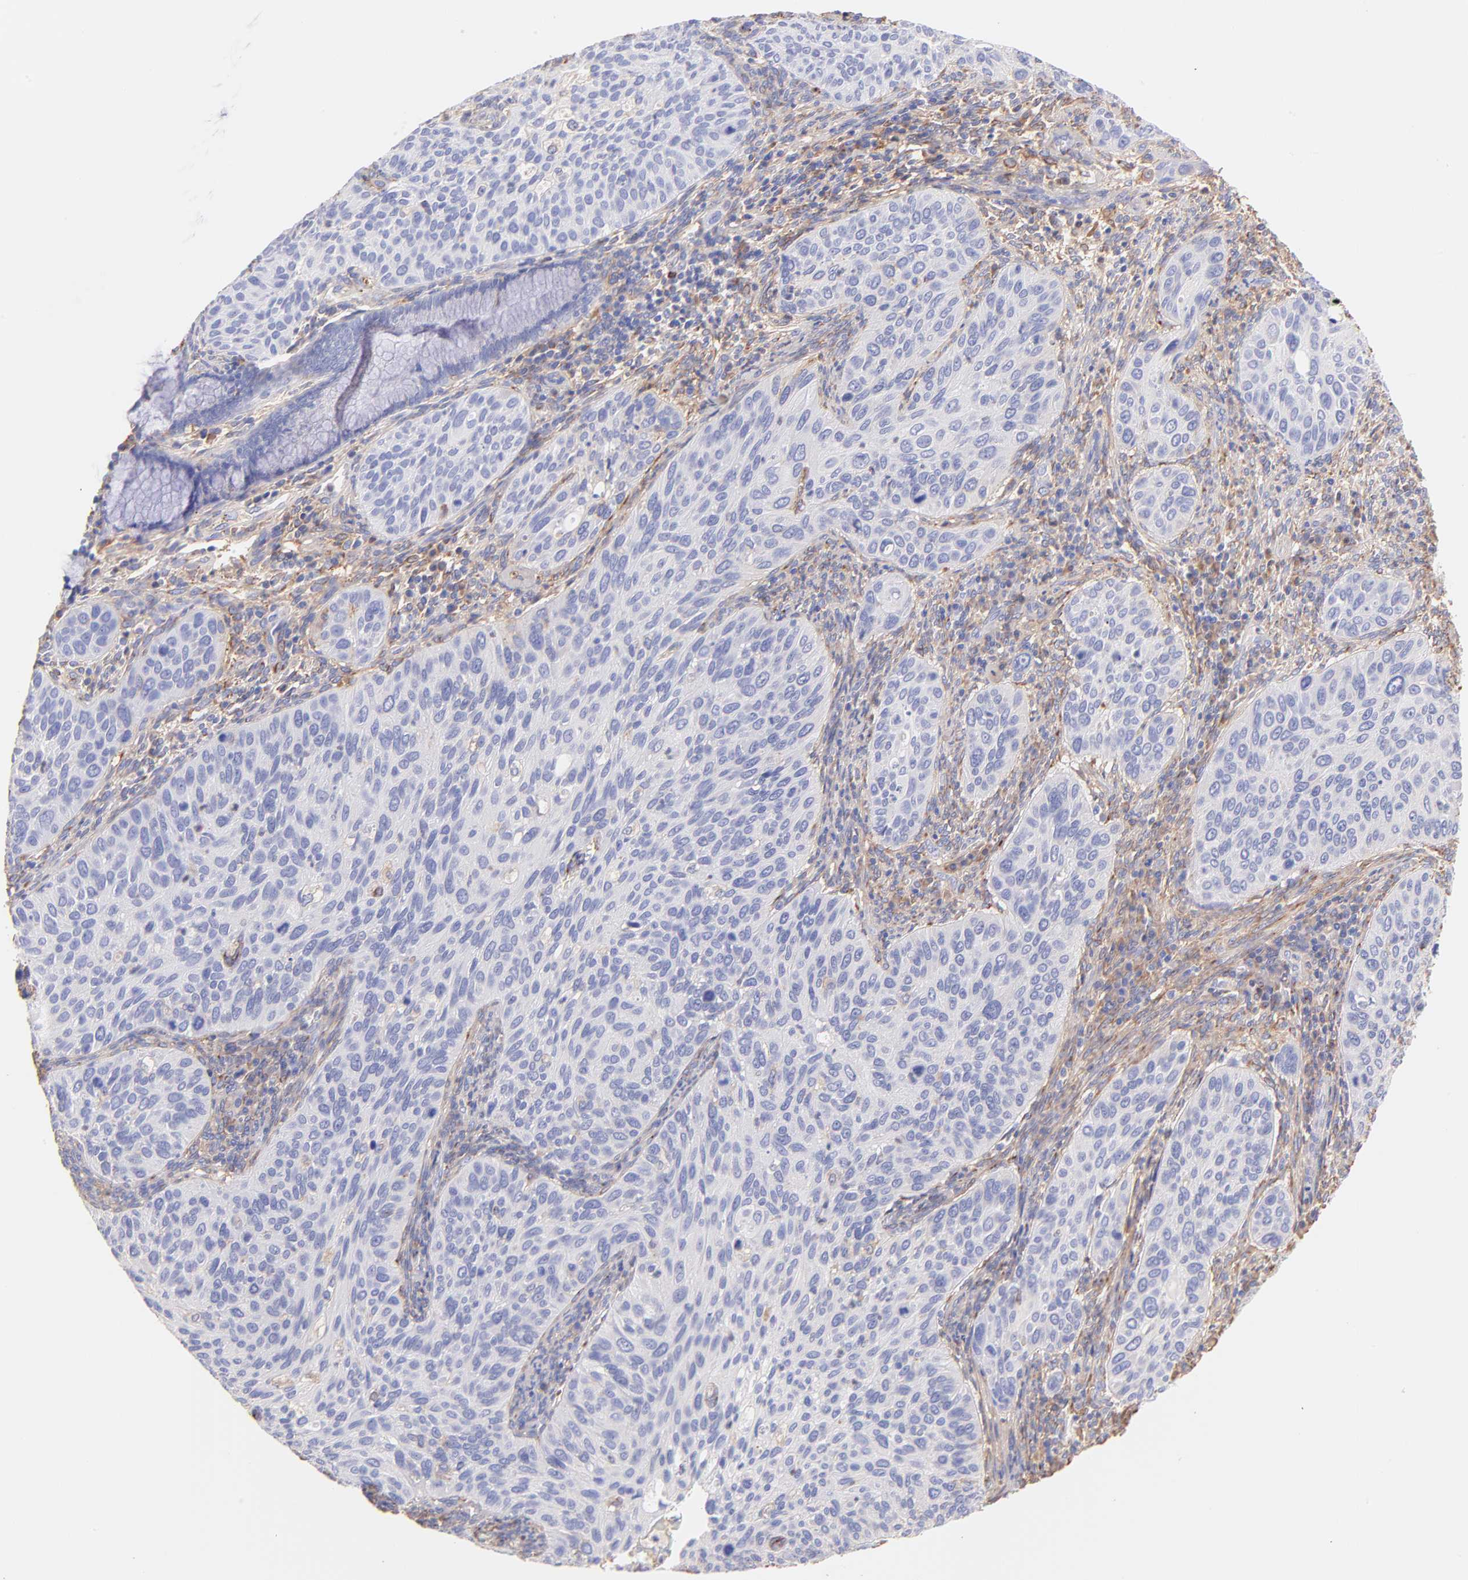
{"staining": {"intensity": "negative", "quantity": "none", "location": "none"}, "tissue": "cervical cancer", "cell_type": "Tumor cells", "image_type": "cancer", "snomed": [{"axis": "morphology", "description": "Squamous cell carcinoma, NOS"}, {"axis": "topography", "description": "Cervix"}], "caption": "Immunohistochemistry (IHC) micrograph of cervical cancer stained for a protein (brown), which exhibits no positivity in tumor cells. (Stains: DAB (3,3'-diaminobenzidine) immunohistochemistry (IHC) with hematoxylin counter stain, Microscopy: brightfield microscopy at high magnification).", "gene": "BGN", "patient": {"sex": "female", "age": 57}}